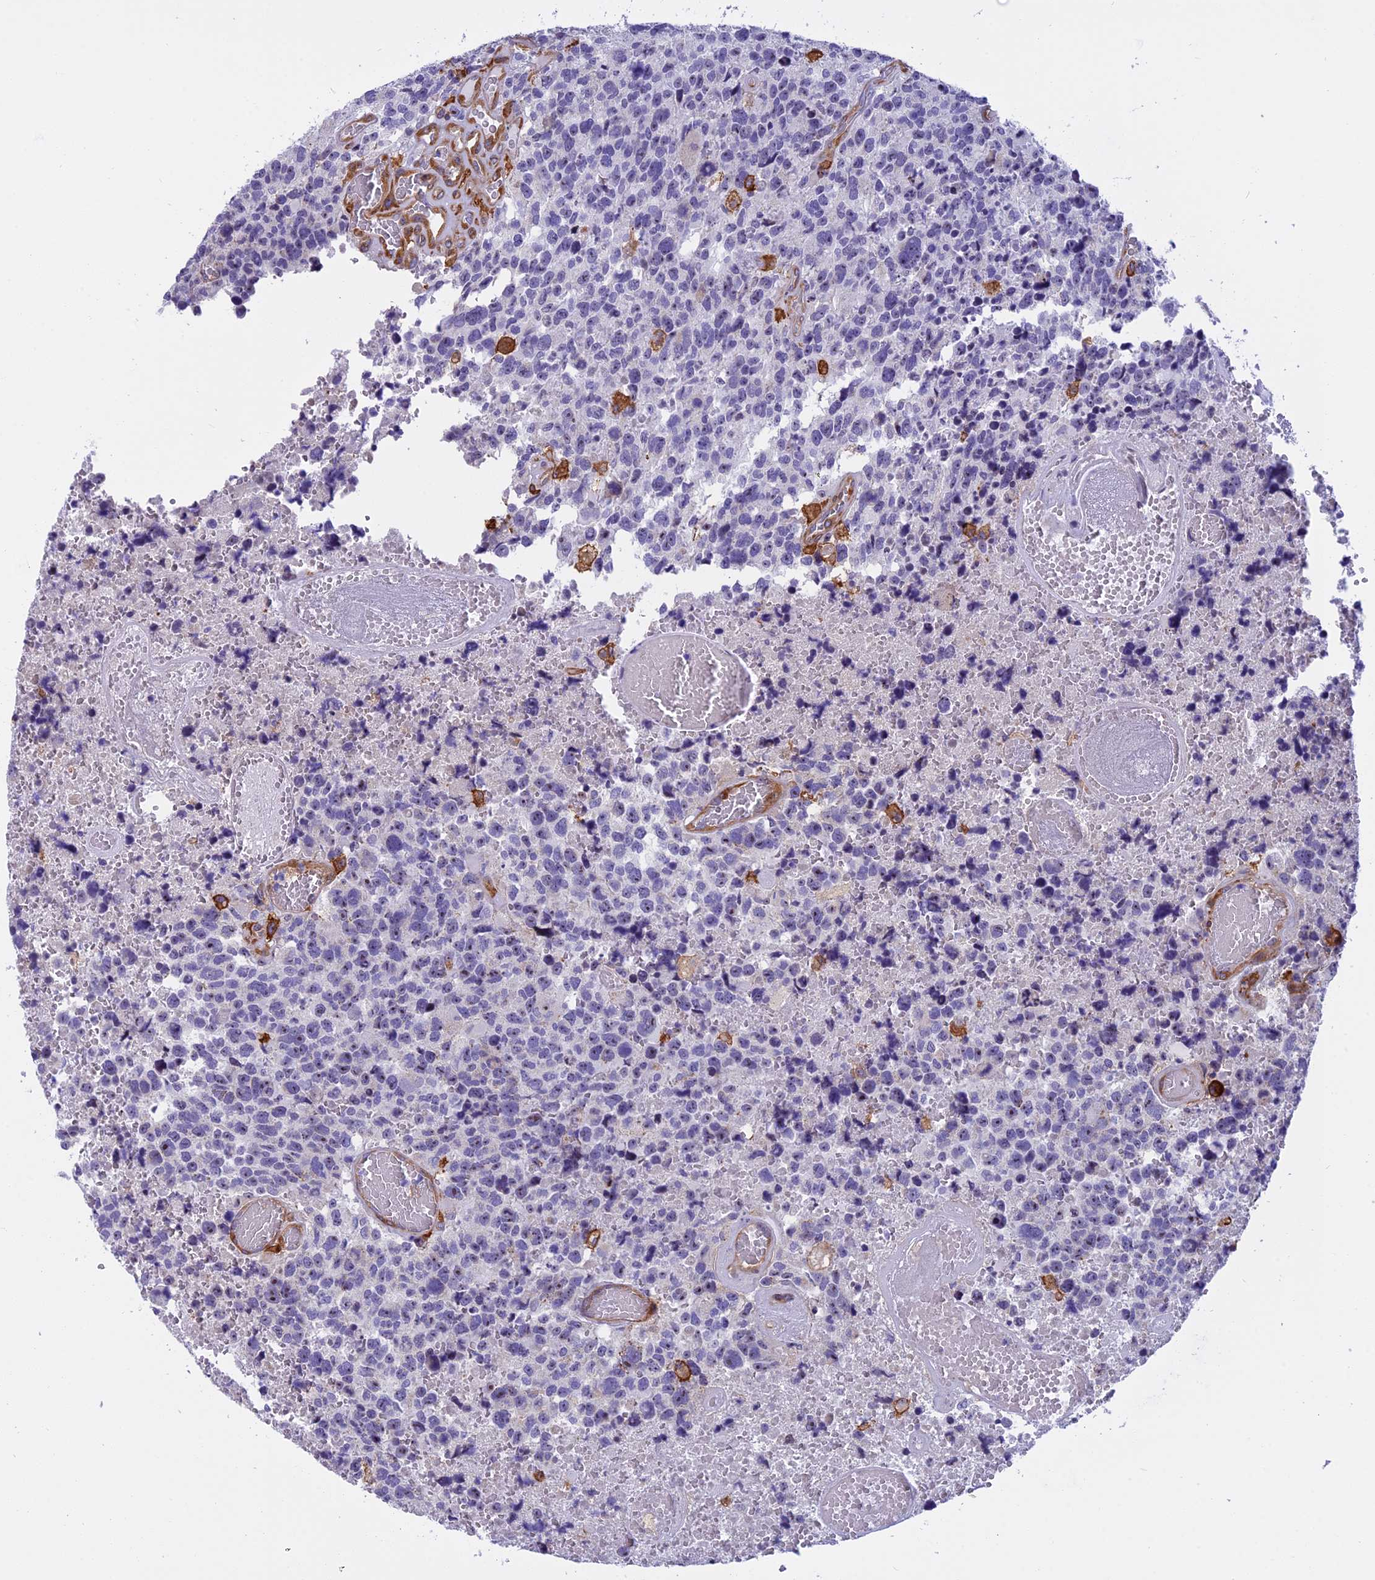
{"staining": {"intensity": "negative", "quantity": "none", "location": "none"}, "tissue": "glioma", "cell_type": "Tumor cells", "image_type": "cancer", "snomed": [{"axis": "morphology", "description": "Glioma, malignant, High grade"}, {"axis": "topography", "description": "Brain"}], "caption": "Tumor cells show no significant expression in malignant high-grade glioma. Brightfield microscopy of immunohistochemistry (IHC) stained with DAB (brown) and hematoxylin (blue), captured at high magnification.", "gene": "EHBP1L1", "patient": {"sex": "male", "age": 69}}